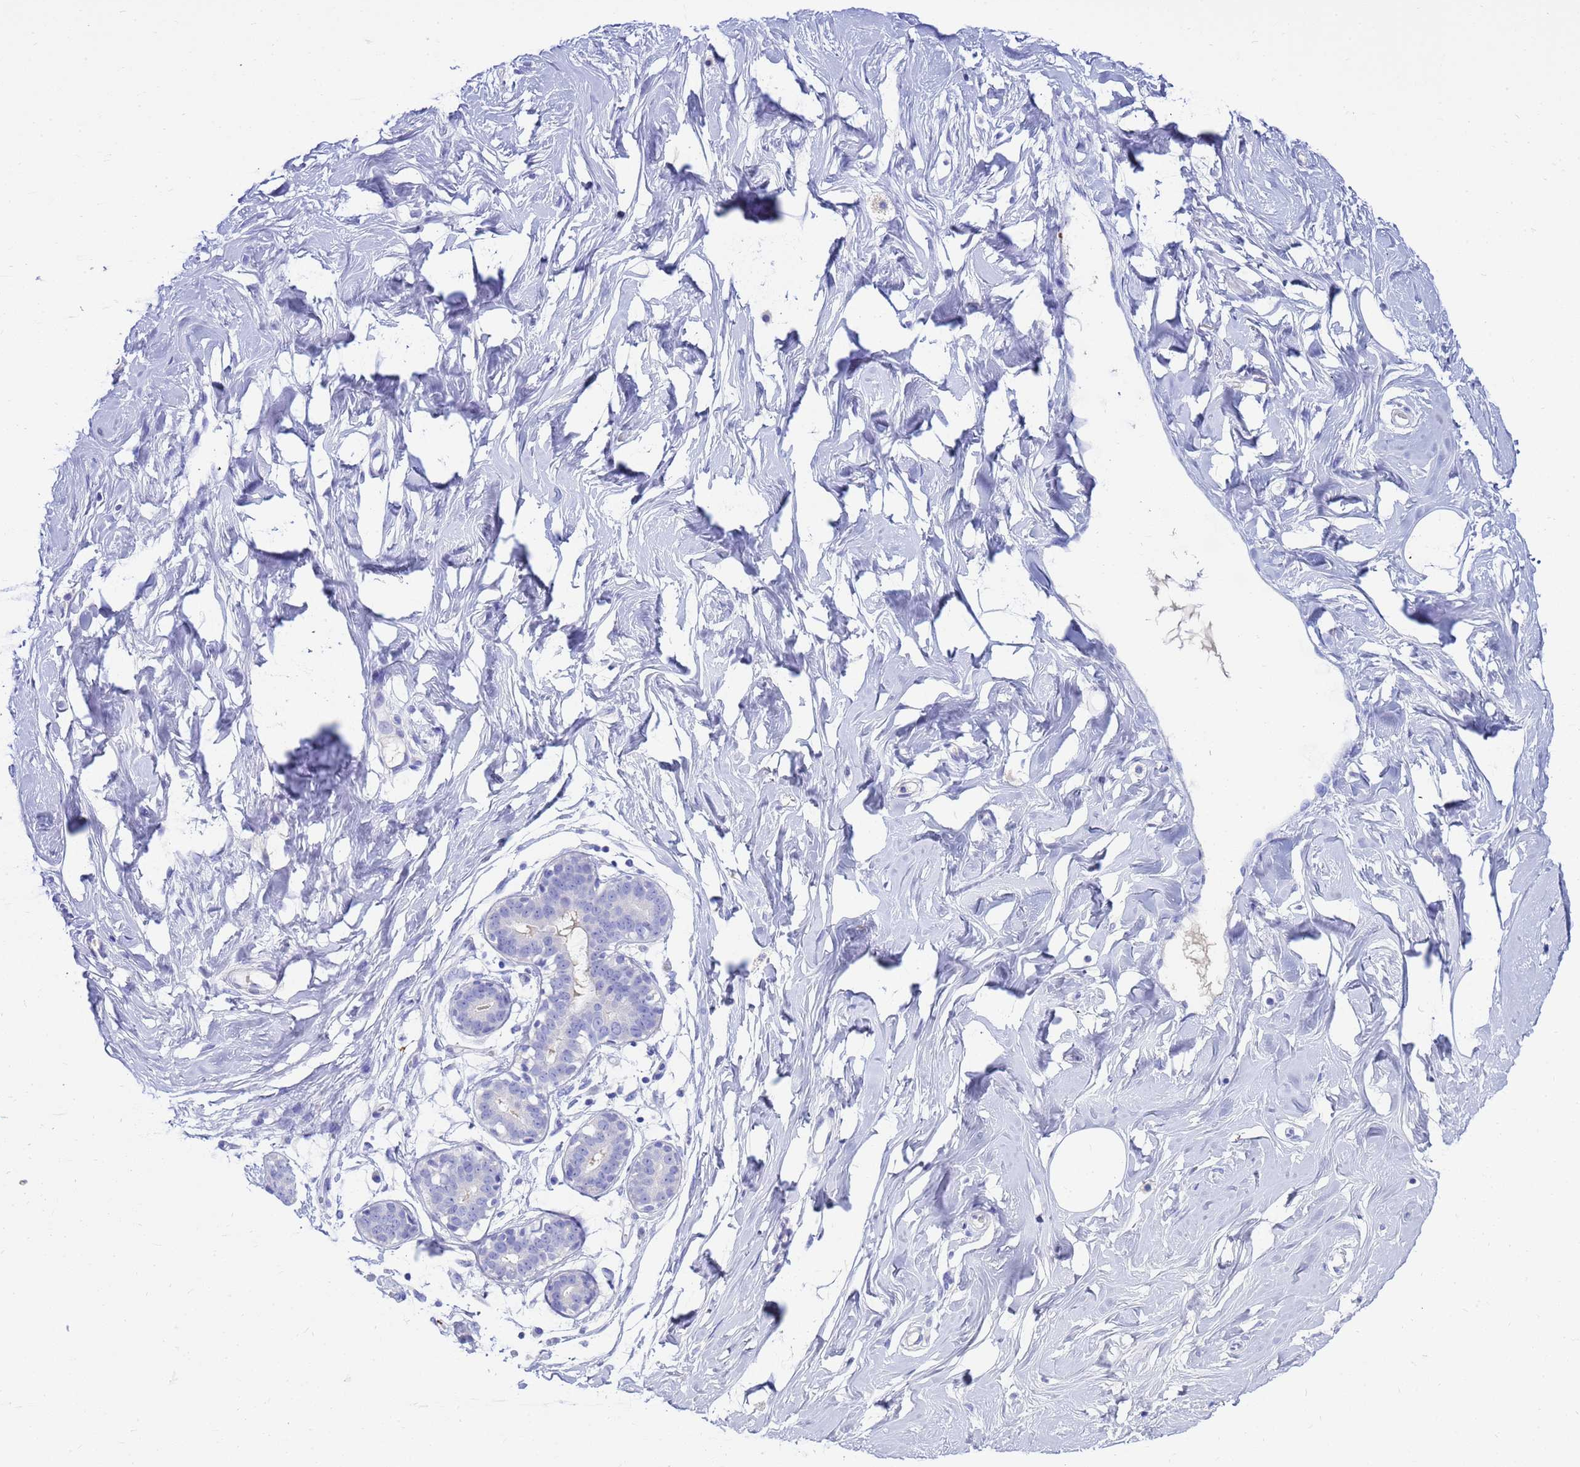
{"staining": {"intensity": "negative", "quantity": "none", "location": "none"}, "tissue": "breast", "cell_type": "Adipocytes", "image_type": "normal", "snomed": [{"axis": "morphology", "description": "Normal tissue, NOS"}, {"axis": "morphology", "description": "Adenoma, NOS"}, {"axis": "topography", "description": "Breast"}], "caption": "A high-resolution micrograph shows IHC staining of benign breast, which reveals no significant positivity in adipocytes.", "gene": "SYCN", "patient": {"sex": "female", "age": 23}}